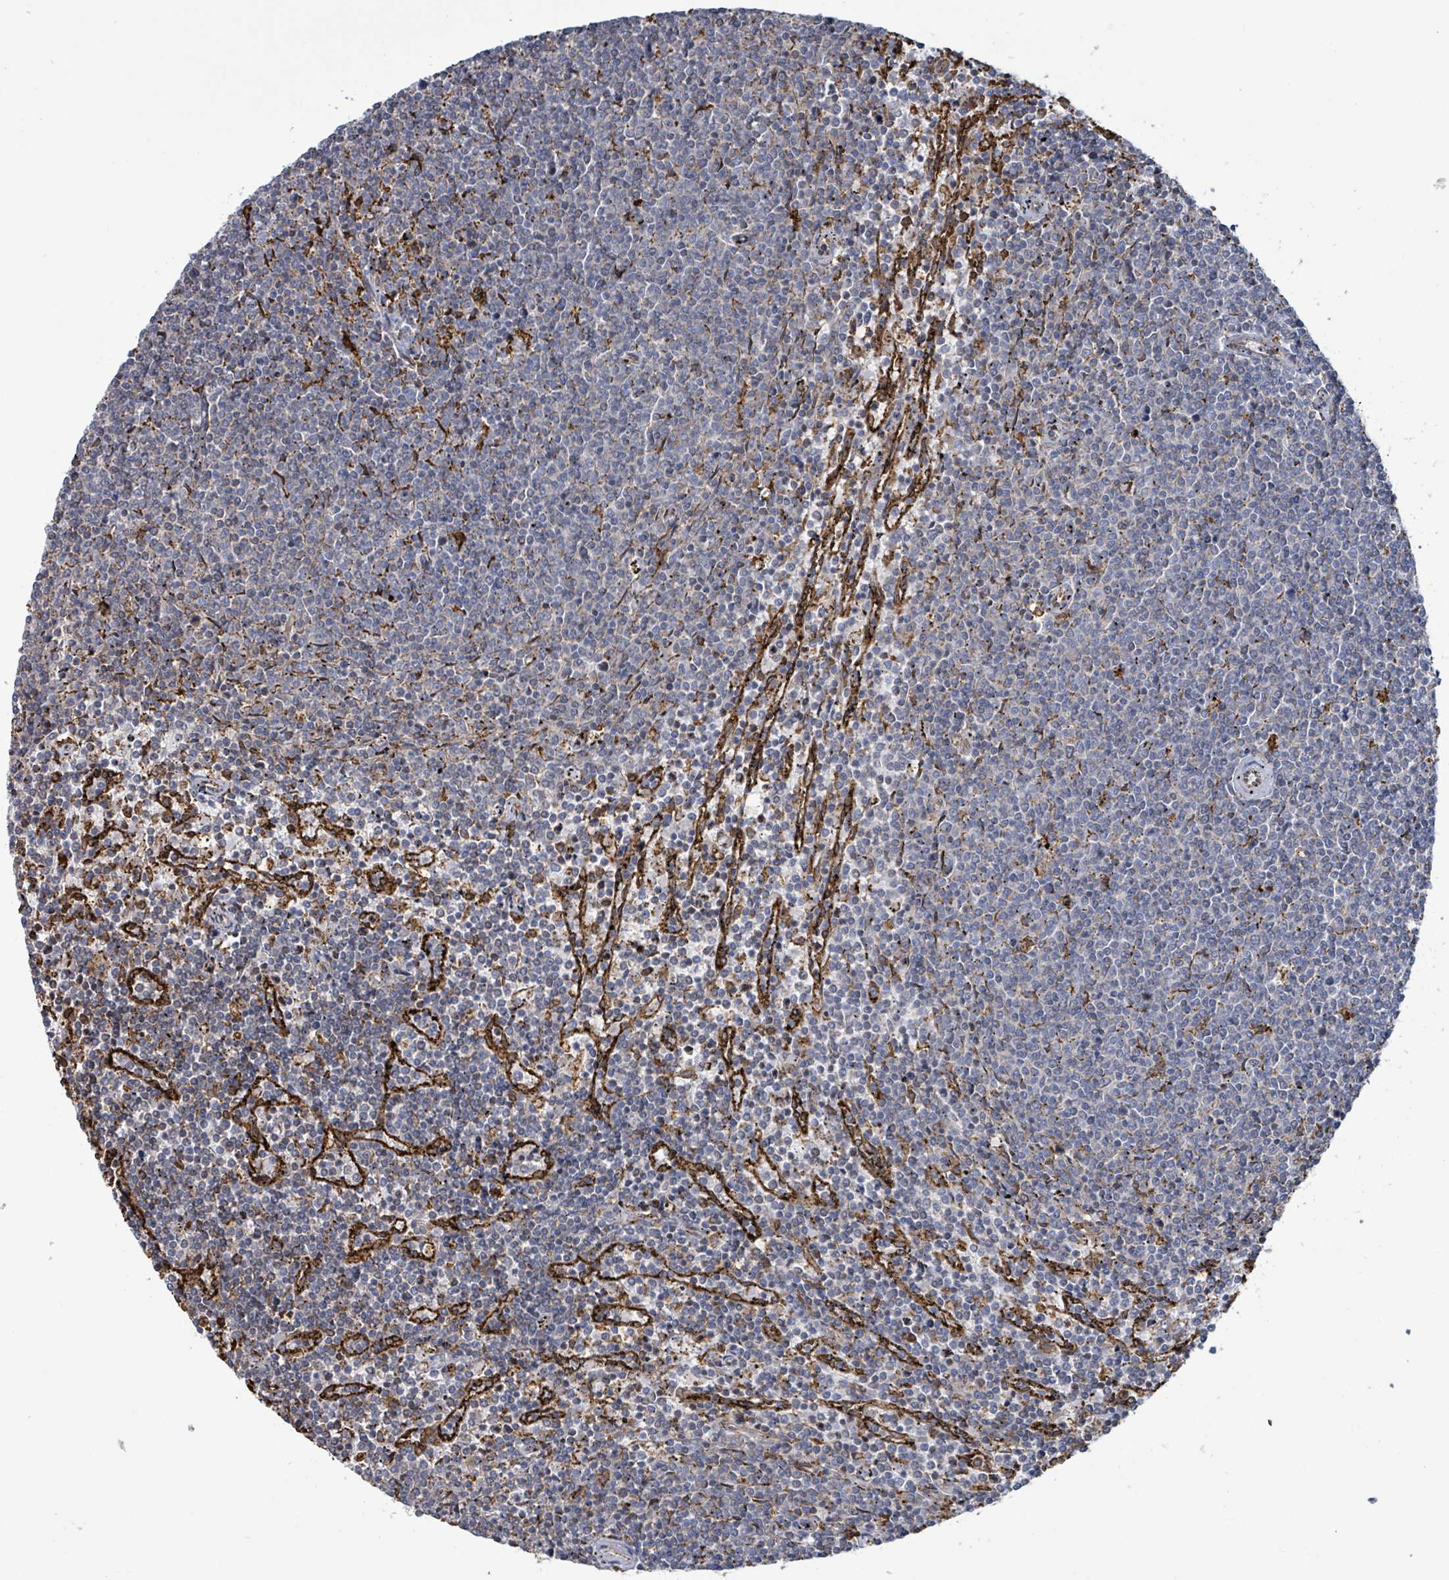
{"staining": {"intensity": "negative", "quantity": "none", "location": "none"}, "tissue": "lymphoma", "cell_type": "Tumor cells", "image_type": "cancer", "snomed": [{"axis": "morphology", "description": "Malignant lymphoma, non-Hodgkin's type, Low grade"}, {"axis": "topography", "description": "Spleen"}], "caption": "Human malignant lymphoma, non-Hodgkin's type (low-grade) stained for a protein using immunohistochemistry (IHC) exhibits no positivity in tumor cells.", "gene": "RFPL4A", "patient": {"sex": "female", "age": 50}}